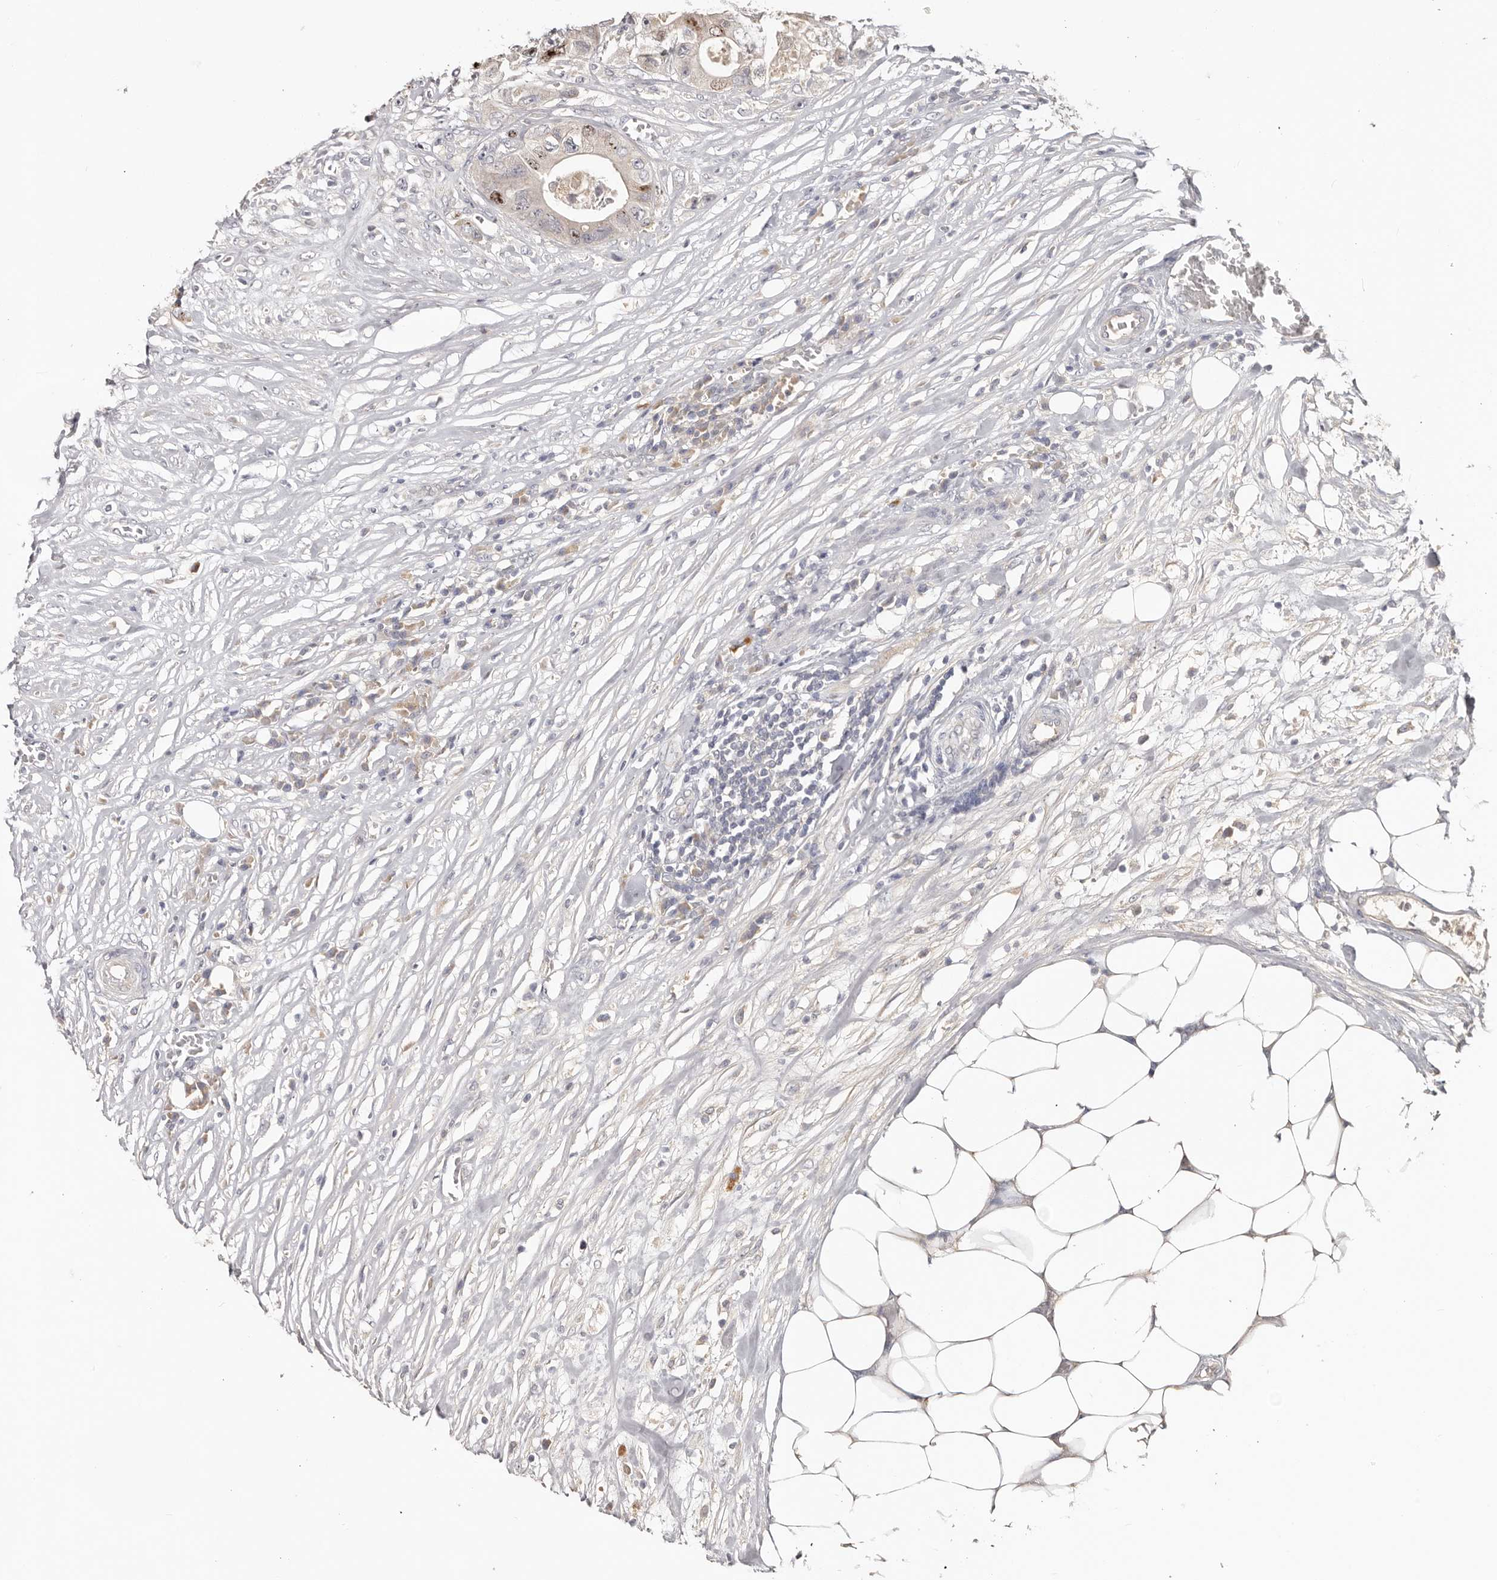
{"staining": {"intensity": "strong", "quantity": "<25%", "location": "nuclear"}, "tissue": "colorectal cancer", "cell_type": "Tumor cells", "image_type": "cancer", "snomed": [{"axis": "morphology", "description": "Adenocarcinoma, NOS"}, {"axis": "topography", "description": "Colon"}], "caption": "There is medium levels of strong nuclear staining in tumor cells of colorectal cancer, as demonstrated by immunohistochemical staining (brown color).", "gene": "CCDC190", "patient": {"sex": "female", "age": 46}}